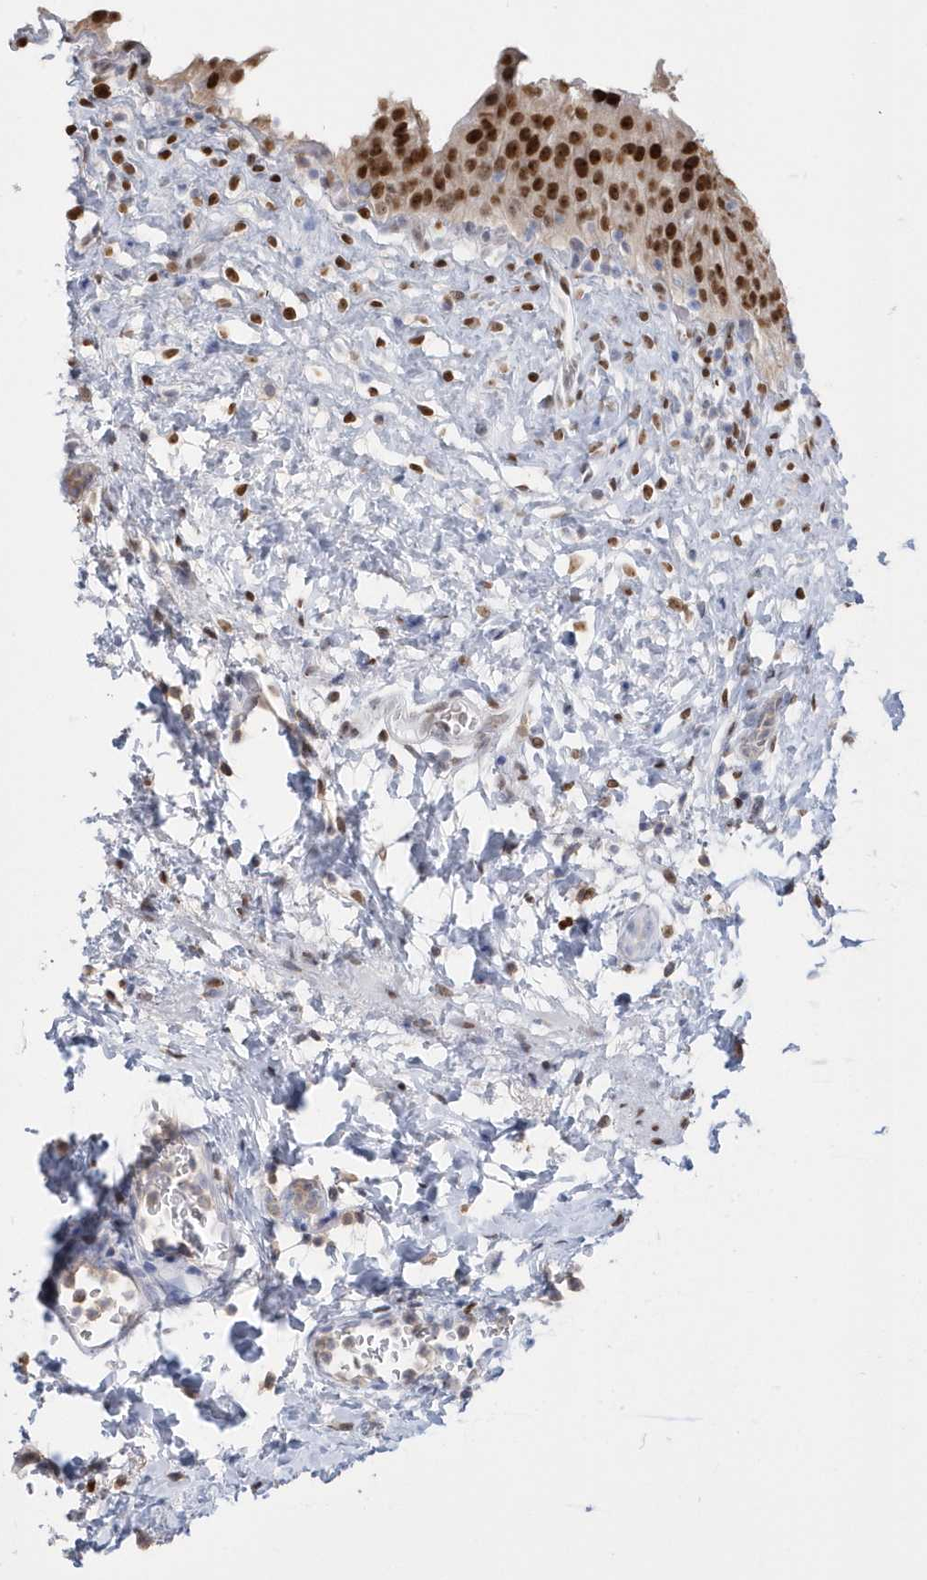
{"staining": {"intensity": "strong", "quantity": ">75%", "location": "nuclear"}, "tissue": "urinary bladder", "cell_type": "Urothelial cells", "image_type": "normal", "snomed": [{"axis": "morphology", "description": "Normal tissue, NOS"}, {"axis": "topography", "description": "Urinary bladder"}], "caption": "An image of human urinary bladder stained for a protein demonstrates strong nuclear brown staining in urothelial cells. (IHC, brightfield microscopy, high magnification).", "gene": "MACROH2A2", "patient": {"sex": "female", "age": 27}}